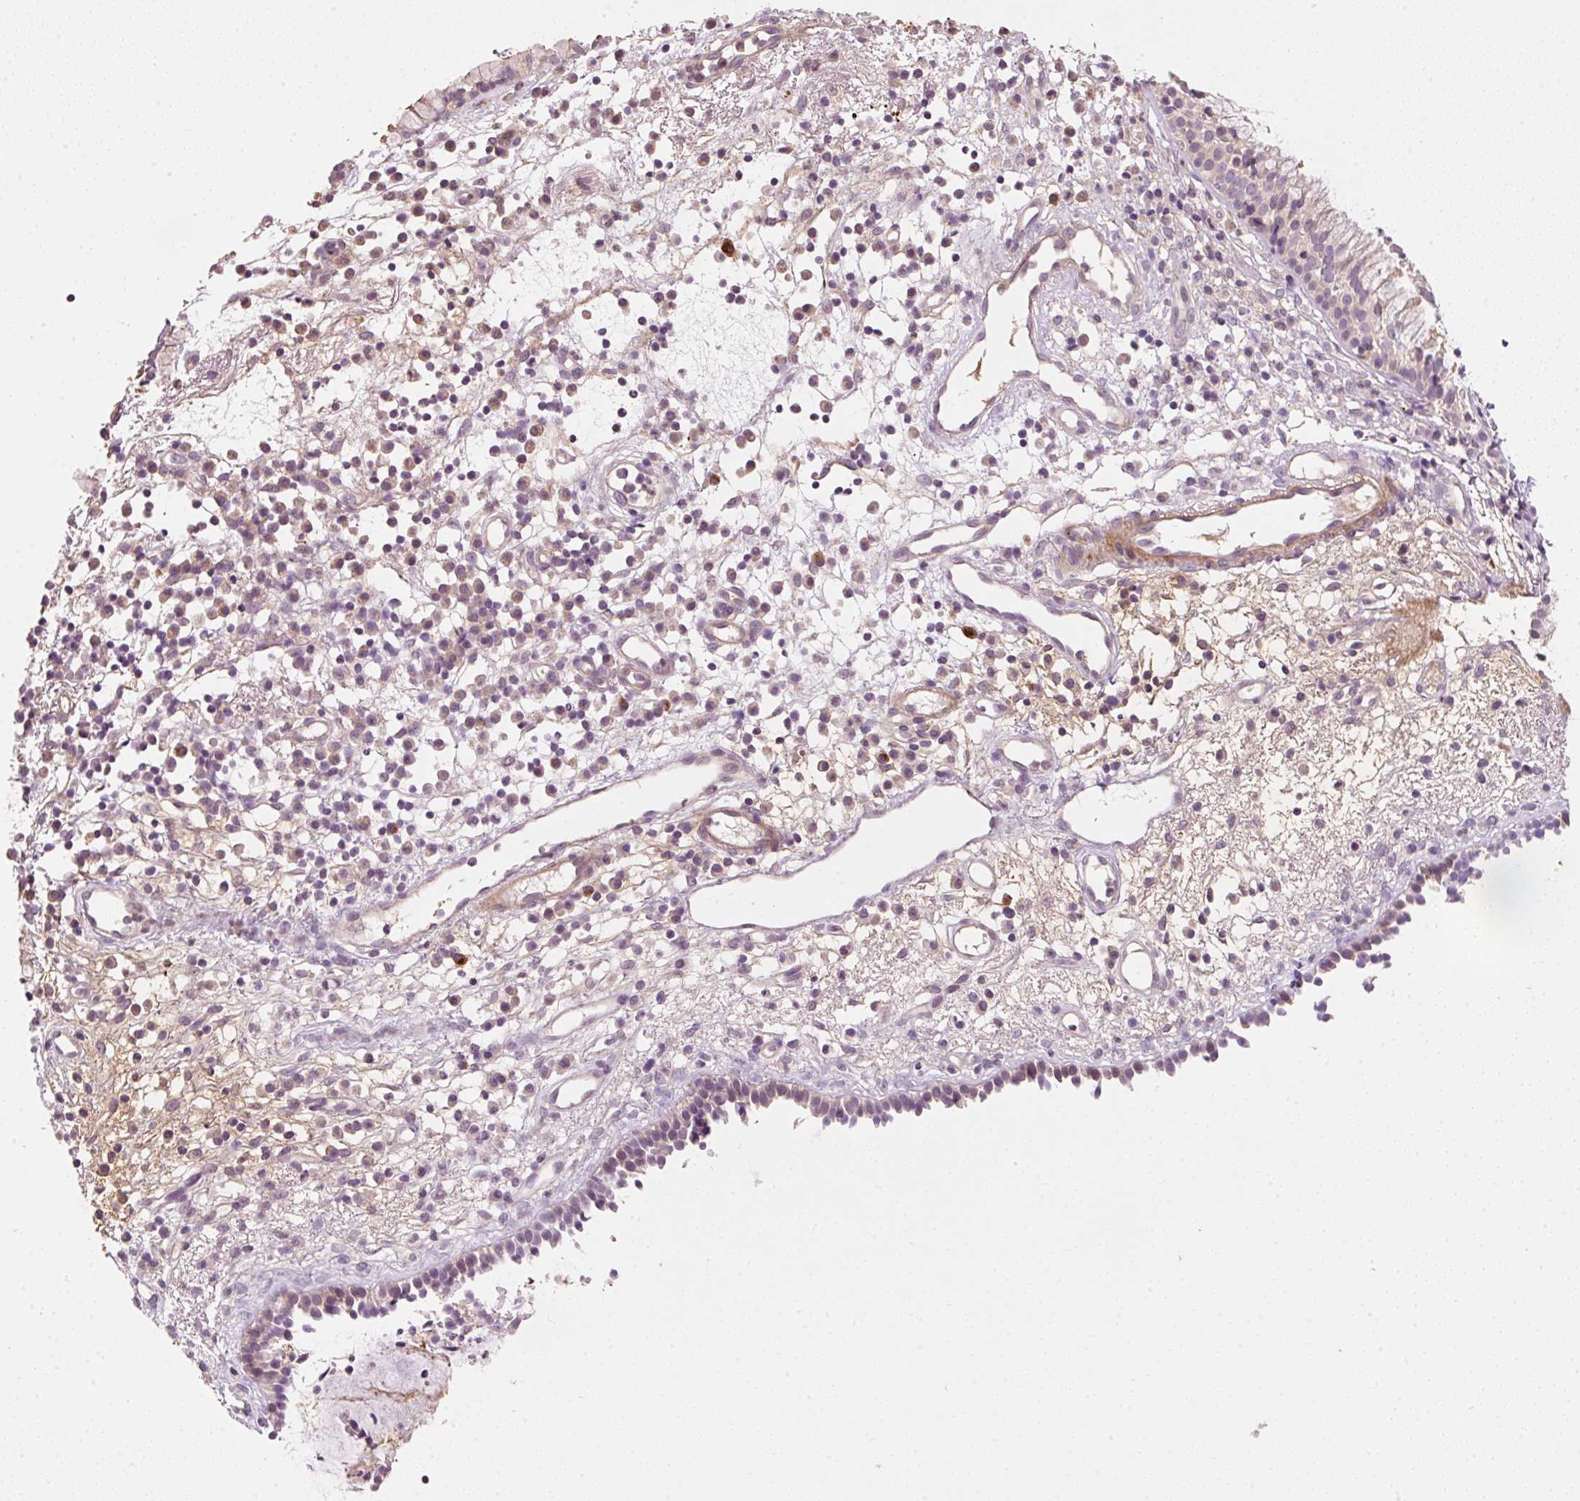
{"staining": {"intensity": "weak", "quantity": "<25%", "location": "cytoplasmic/membranous"}, "tissue": "nasopharynx", "cell_type": "Respiratory epithelial cells", "image_type": "normal", "snomed": [{"axis": "morphology", "description": "Normal tissue, NOS"}, {"axis": "topography", "description": "Nasopharynx"}], "caption": "A high-resolution micrograph shows immunohistochemistry (IHC) staining of unremarkable nasopharynx, which shows no significant staining in respiratory epithelial cells. (DAB (3,3'-diaminobenzidine) IHC with hematoxylin counter stain).", "gene": "TIRAP", "patient": {"sex": "male", "age": 21}}